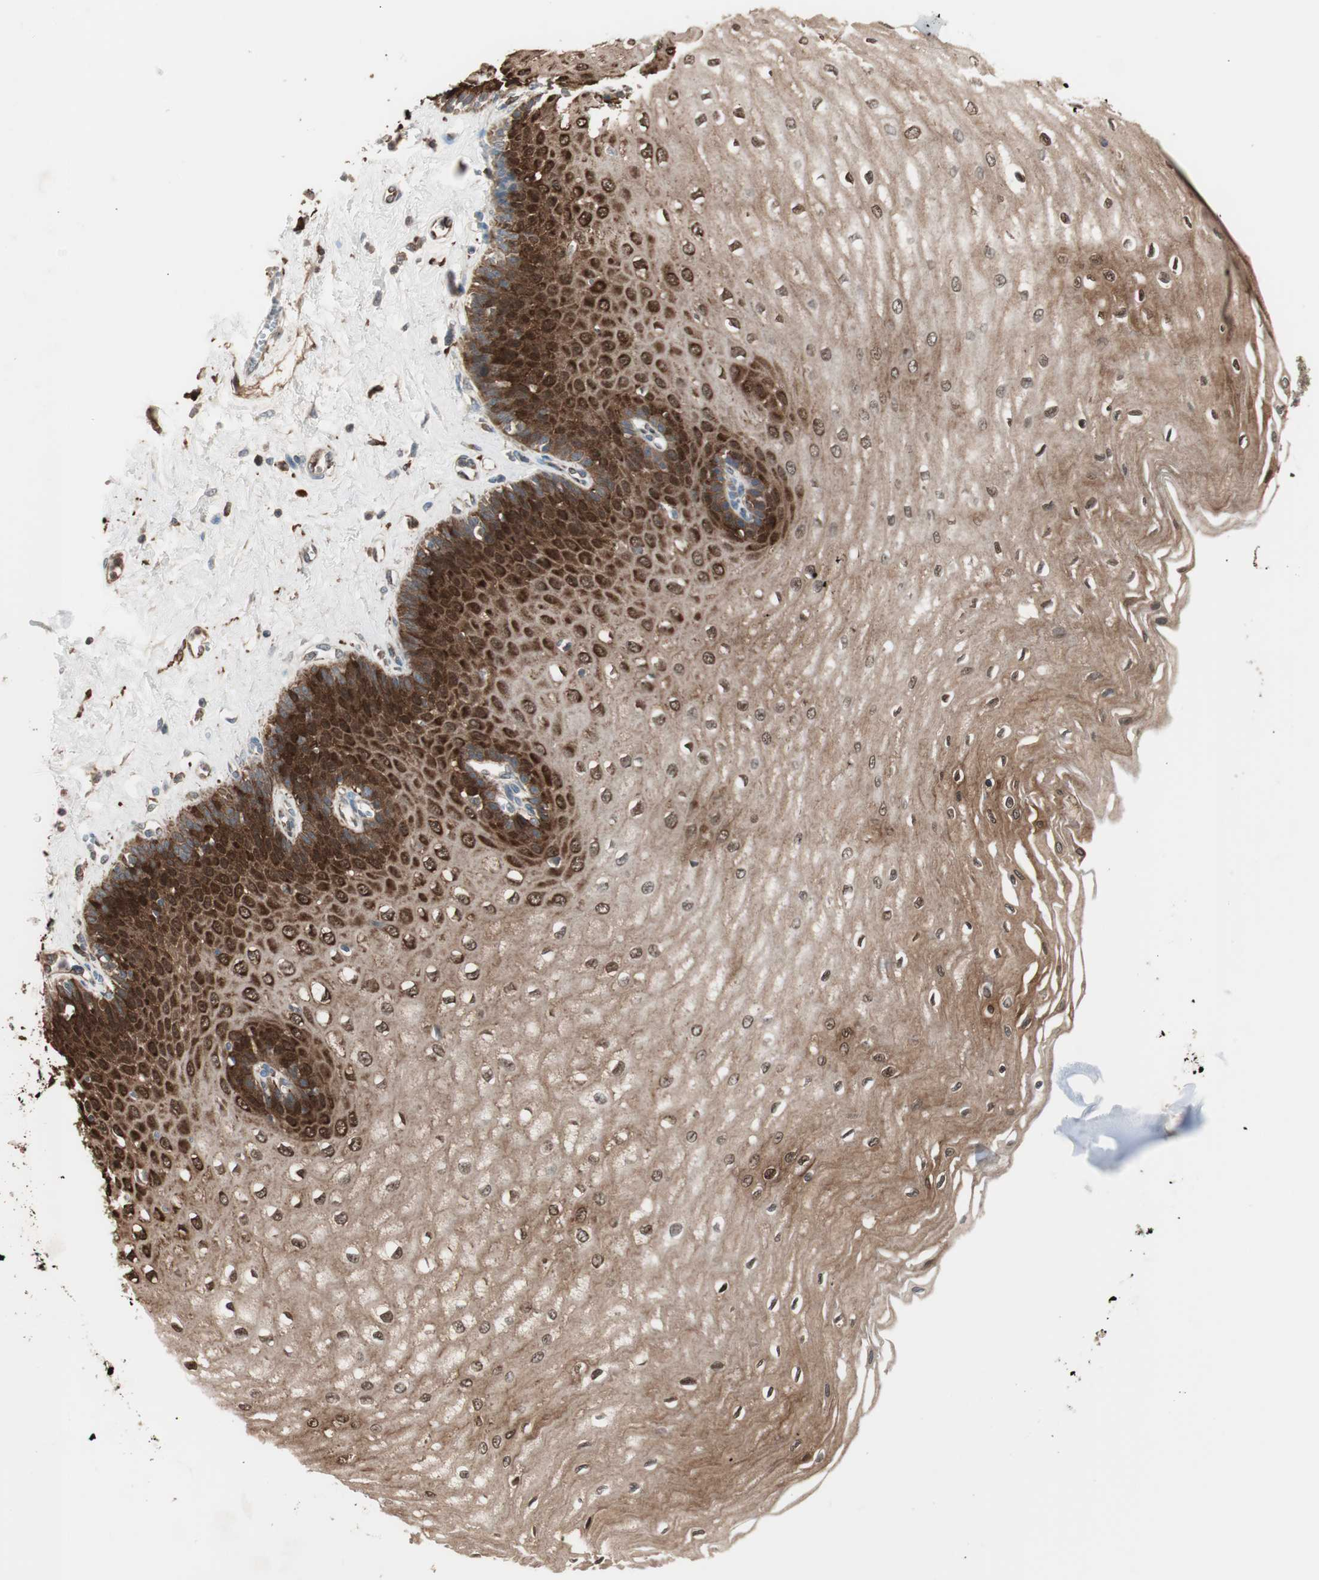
{"staining": {"intensity": "strong", "quantity": ">75%", "location": "cytoplasmic/membranous,nuclear"}, "tissue": "esophagus", "cell_type": "Squamous epithelial cells", "image_type": "normal", "snomed": [{"axis": "morphology", "description": "Normal tissue, NOS"}, {"axis": "morphology", "description": "Squamous cell carcinoma, NOS"}, {"axis": "topography", "description": "Esophagus"}], "caption": "An IHC photomicrograph of unremarkable tissue is shown. Protein staining in brown highlights strong cytoplasmic/membranous,nuclear positivity in esophagus within squamous epithelial cells. (Stains: DAB (3,3'-diaminobenzidine) in brown, nuclei in blue, Microscopy: brightfield microscopy at high magnification).", "gene": "STAB1", "patient": {"sex": "male", "age": 65}}